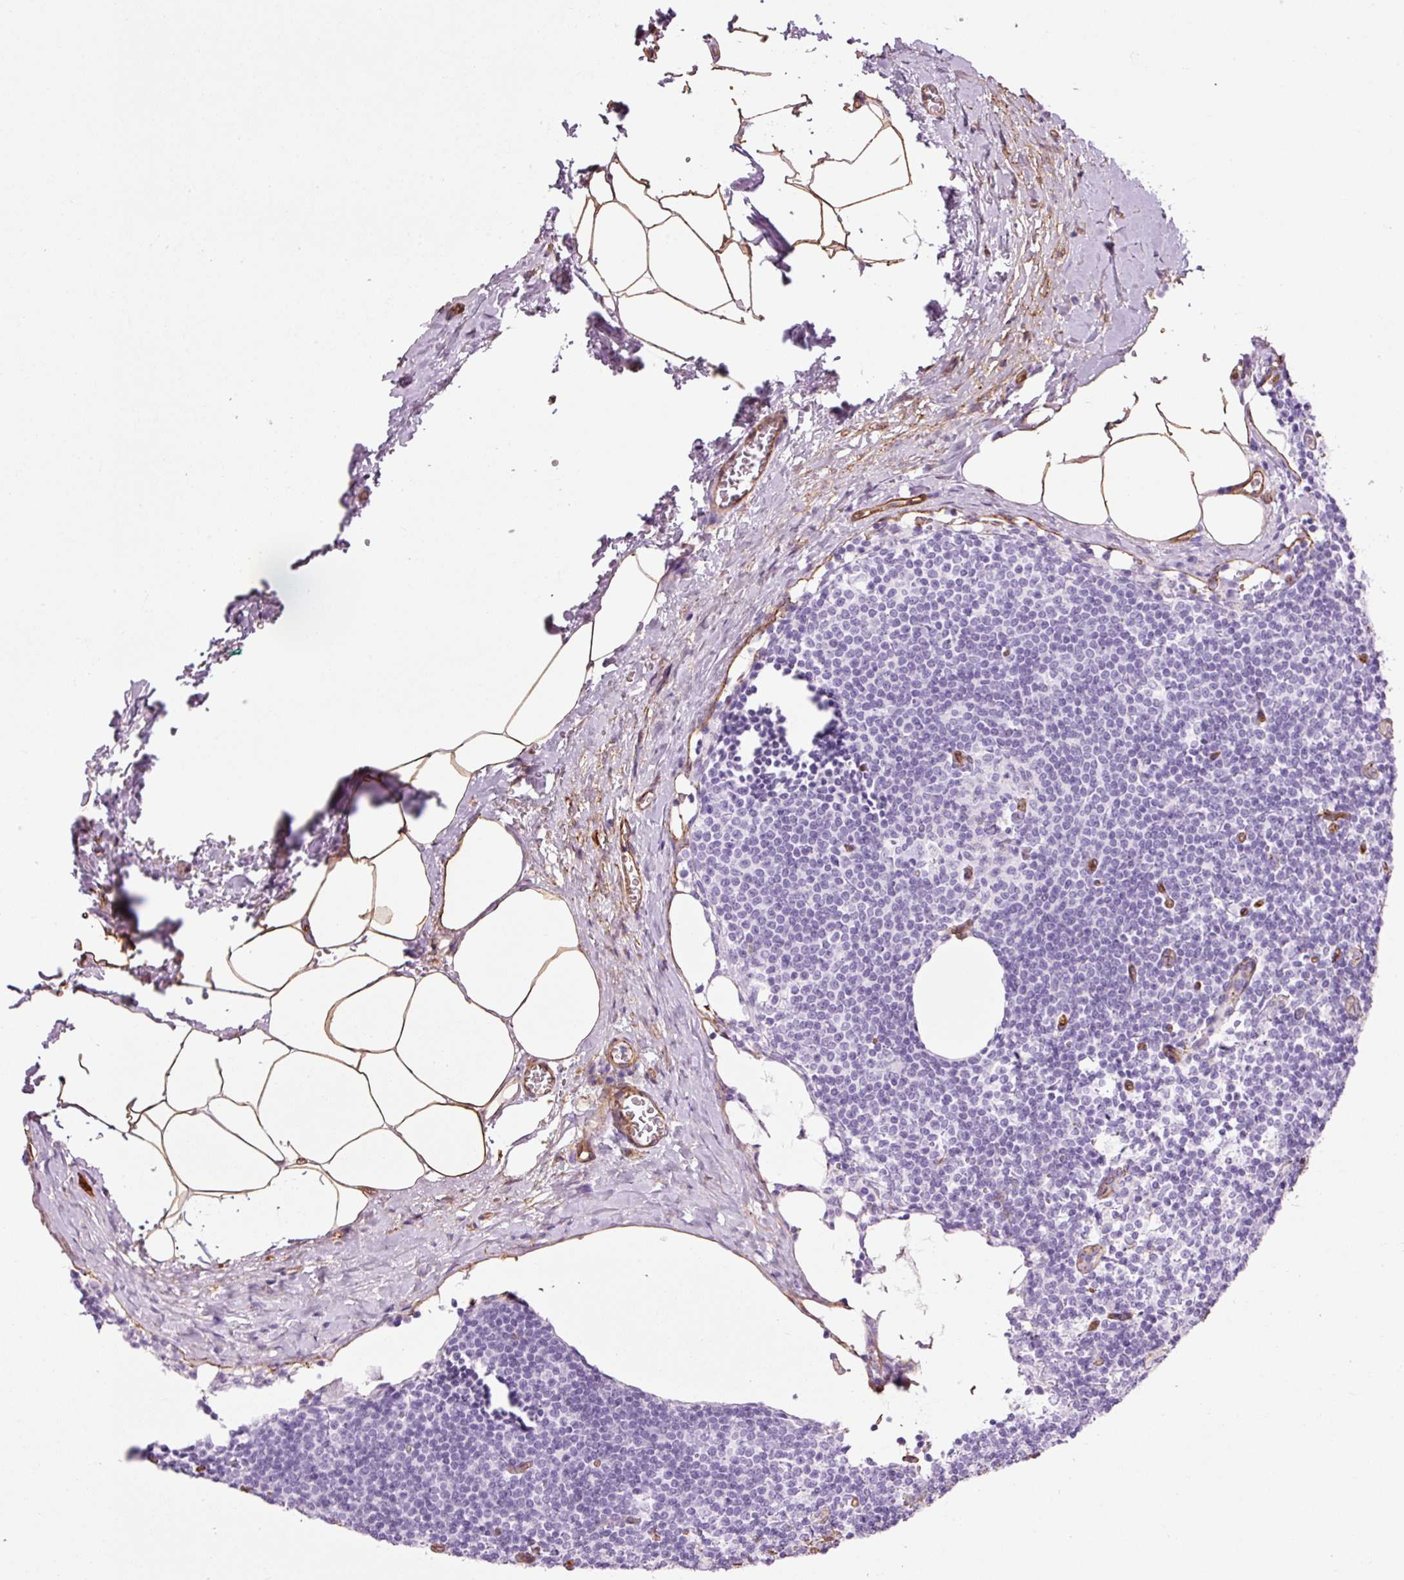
{"staining": {"intensity": "negative", "quantity": "none", "location": "none"}, "tissue": "lymph node", "cell_type": "Germinal center cells", "image_type": "normal", "snomed": [{"axis": "morphology", "description": "Normal tissue, NOS"}, {"axis": "topography", "description": "Lymph node"}], "caption": "DAB immunohistochemical staining of benign human lymph node reveals no significant expression in germinal center cells. (Immunohistochemistry, brightfield microscopy, high magnification).", "gene": "CAV1", "patient": {"sex": "female", "age": 59}}